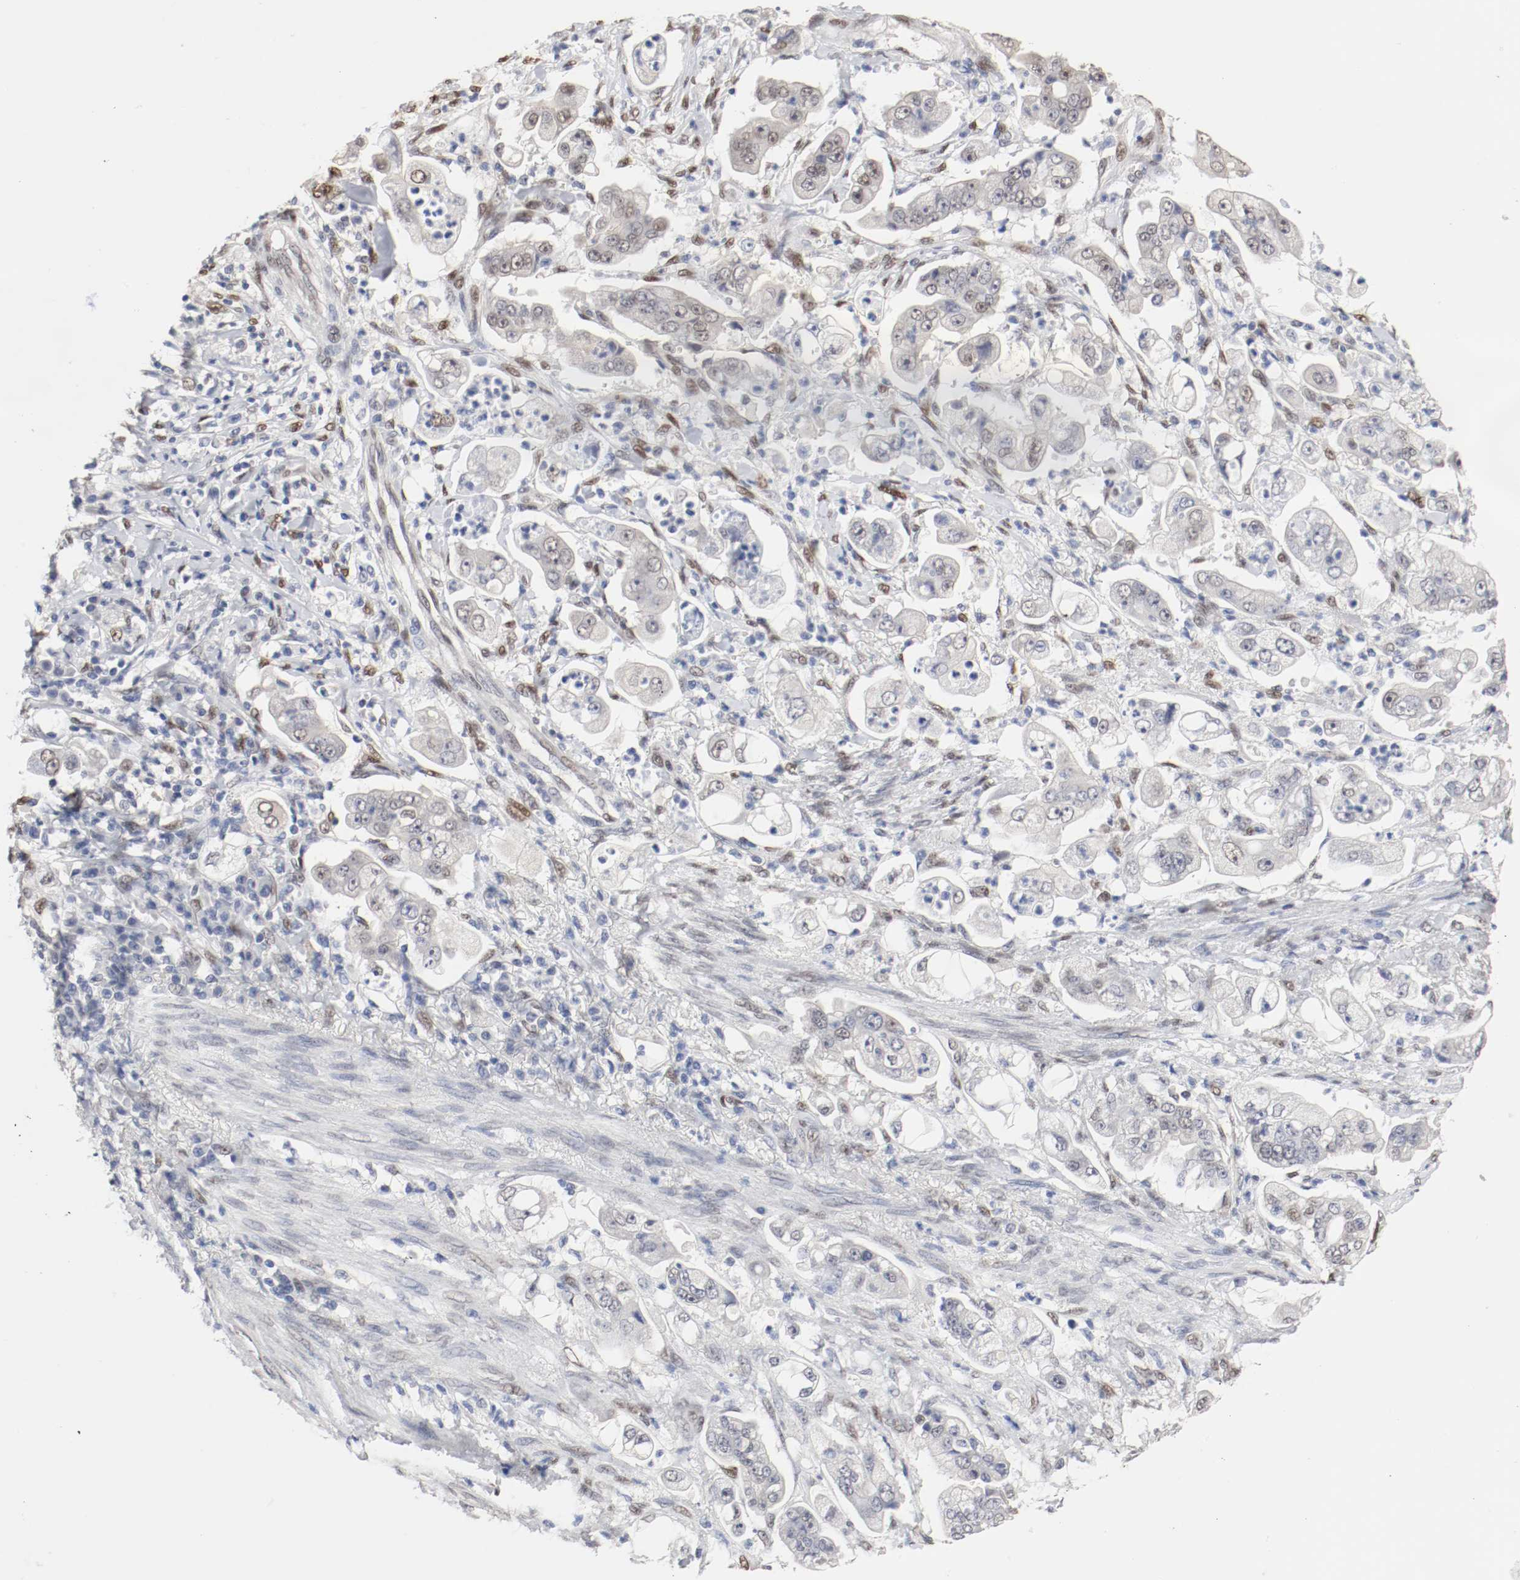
{"staining": {"intensity": "moderate", "quantity": "<25%", "location": "nuclear"}, "tissue": "stomach cancer", "cell_type": "Tumor cells", "image_type": "cancer", "snomed": [{"axis": "morphology", "description": "Adenocarcinoma, NOS"}, {"axis": "topography", "description": "Stomach"}], "caption": "A histopathology image of adenocarcinoma (stomach) stained for a protein exhibits moderate nuclear brown staining in tumor cells. (brown staining indicates protein expression, while blue staining denotes nuclei).", "gene": "FOSL2", "patient": {"sex": "male", "age": 62}}